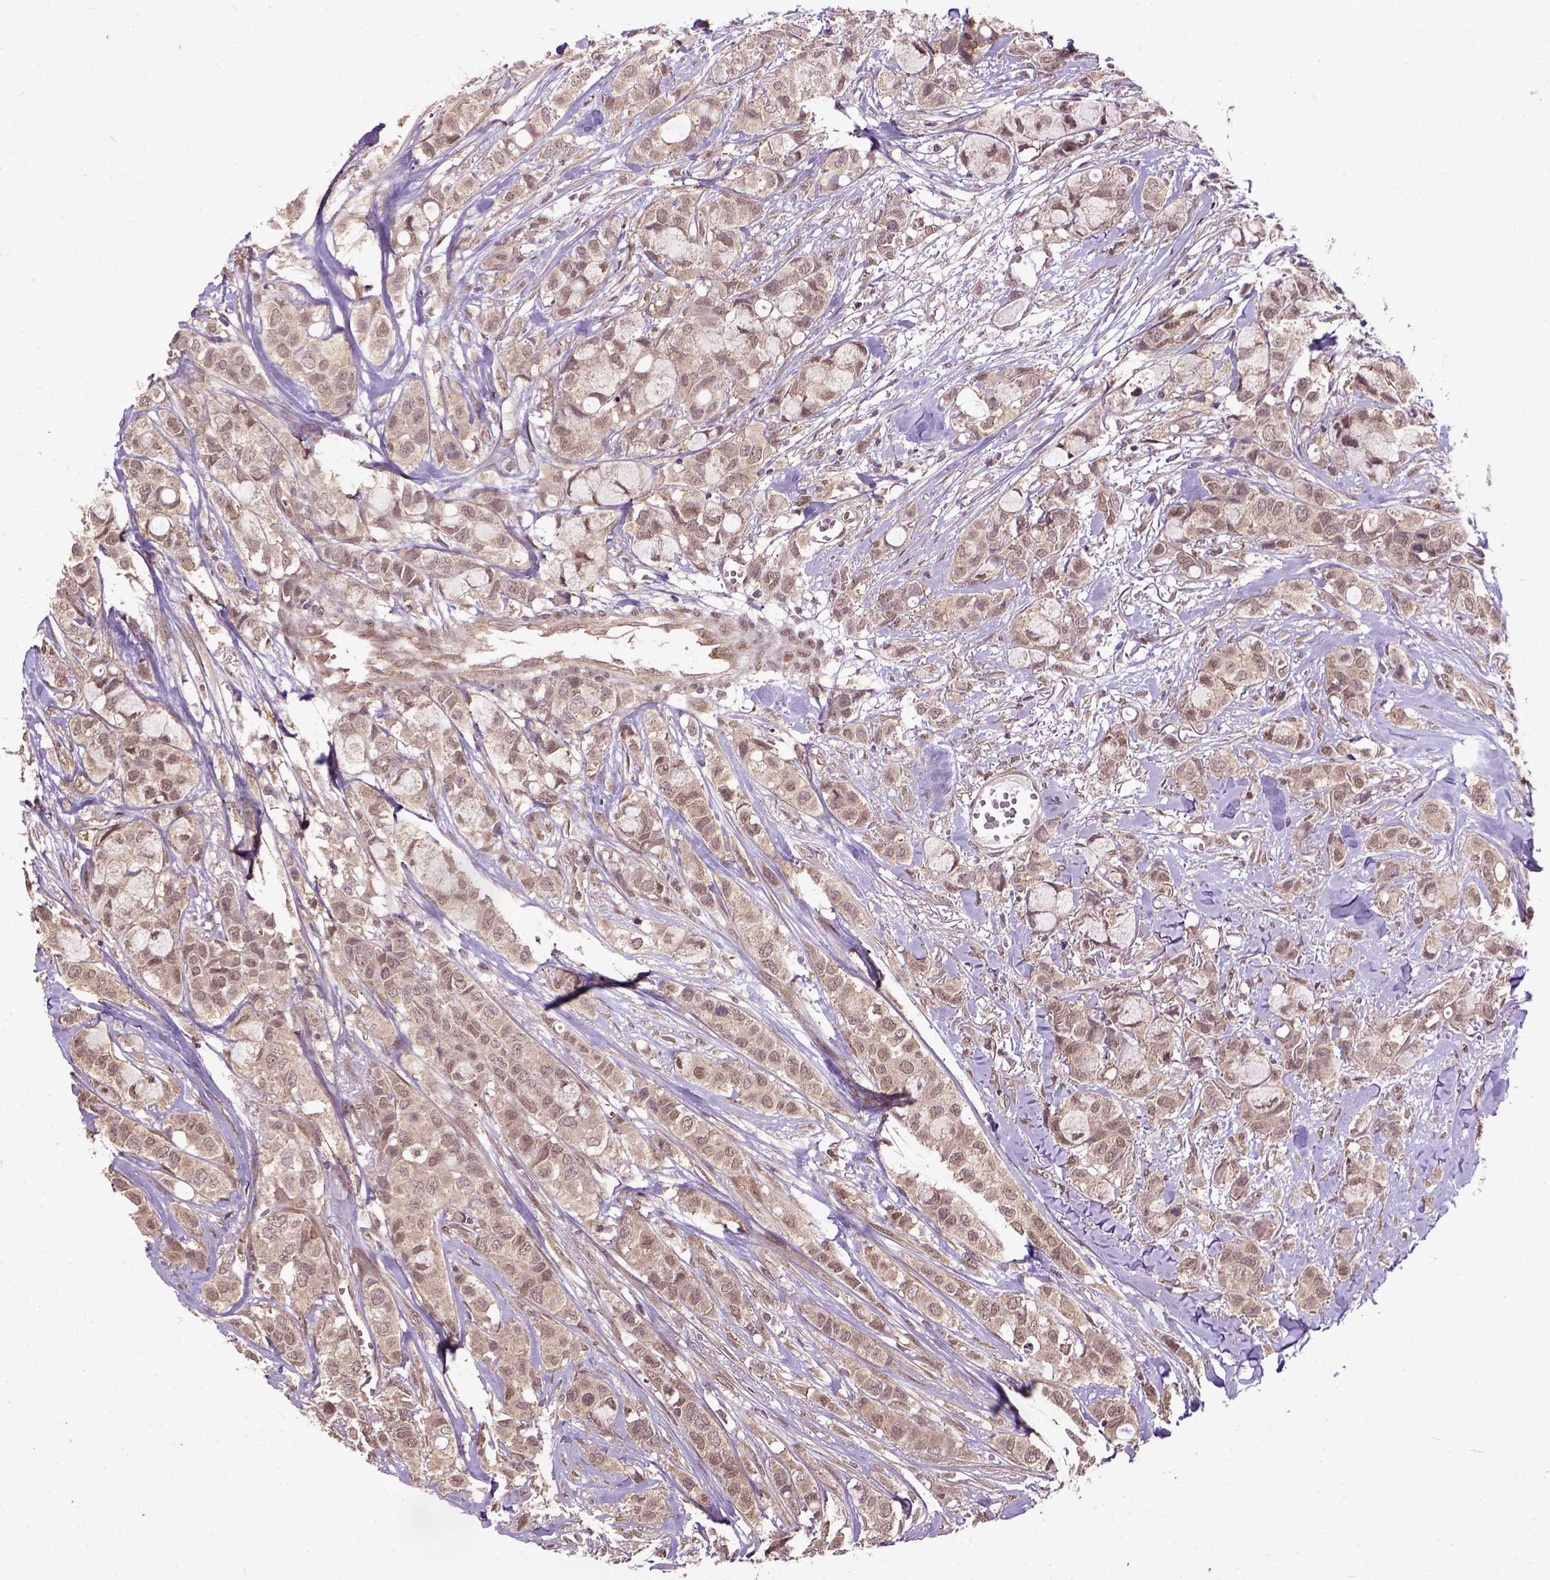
{"staining": {"intensity": "weak", "quantity": ">75%", "location": "cytoplasmic/membranous,nuclear"}, "tissue": "breast cancer", "cell_type": "Tumor cells", "image_type": "cancer", "snomed": [{"axis": "morphology", "description": "Duct carcinoma"}, {"axis": "topography", "description": "Breast"}], "caption": "Breast infiltrating ductal carcinoma tissue demonstrates weak cytoplasmic/membranous and nuclear staining in about >75% of tumor cells, visualized by immunohistochemistry.", "gene": "UBA3", "patient": {"sex": "female", "age": 85}}